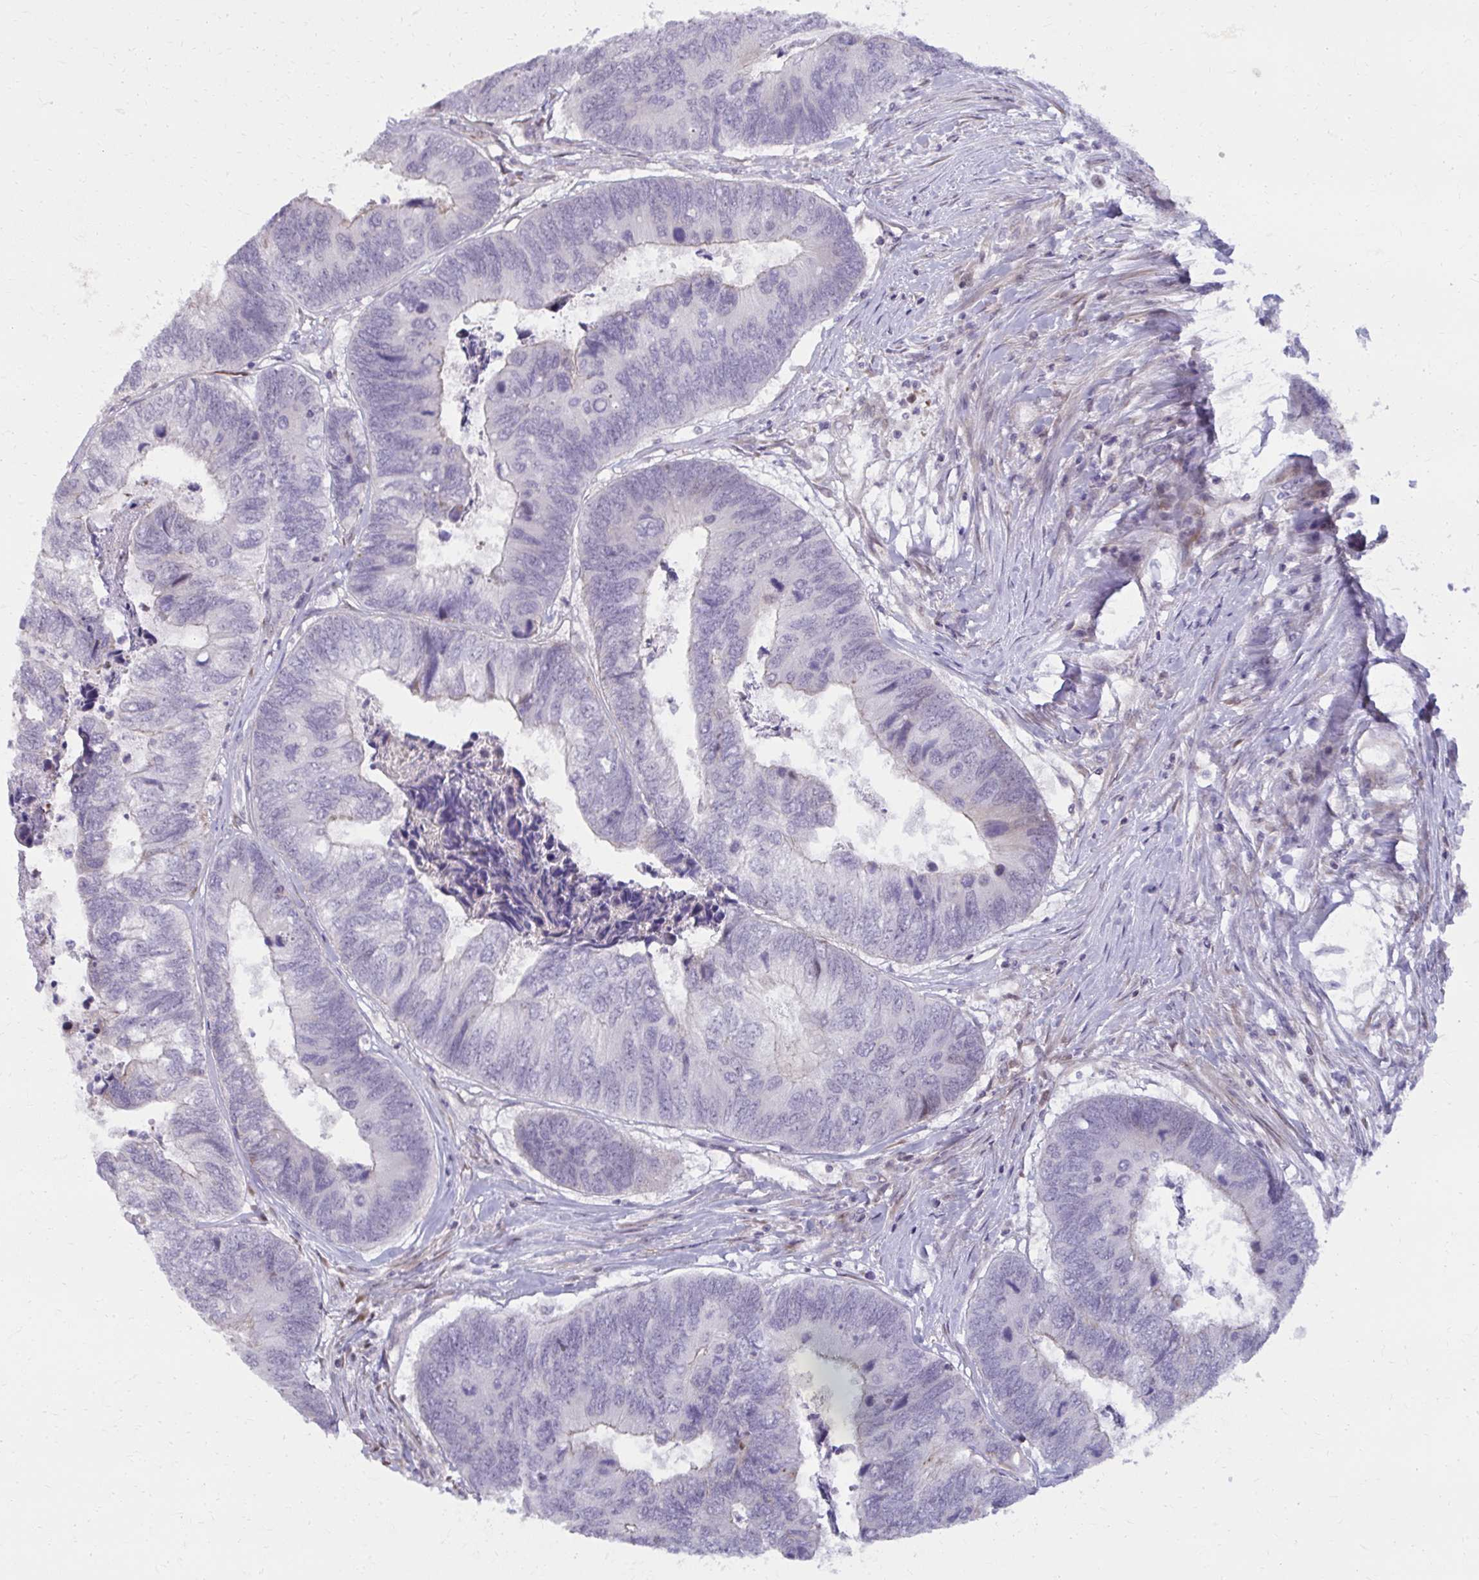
{"staining": {"intensity": "weak", "quantity": "<25%", "location": "nuclear"}, "tissue": "colorectal cancer", "cell_type": "Tumor cells", "image_type": "cancer", "snomed": [{"axis": "morphology", "description": "Adenocarcinoma, NOS"}, {"axis": "topography", "description": "Colon"}], "caption": "Colorectal adenocarcinoma was stained to show a protein in brown. There is no significant staining in tumor cells. (Brightfield microscopy of DAB immunohistochemistry at high magnification).", "gene": "MAF1", "patient": {"sex": "female", "age": 67}}